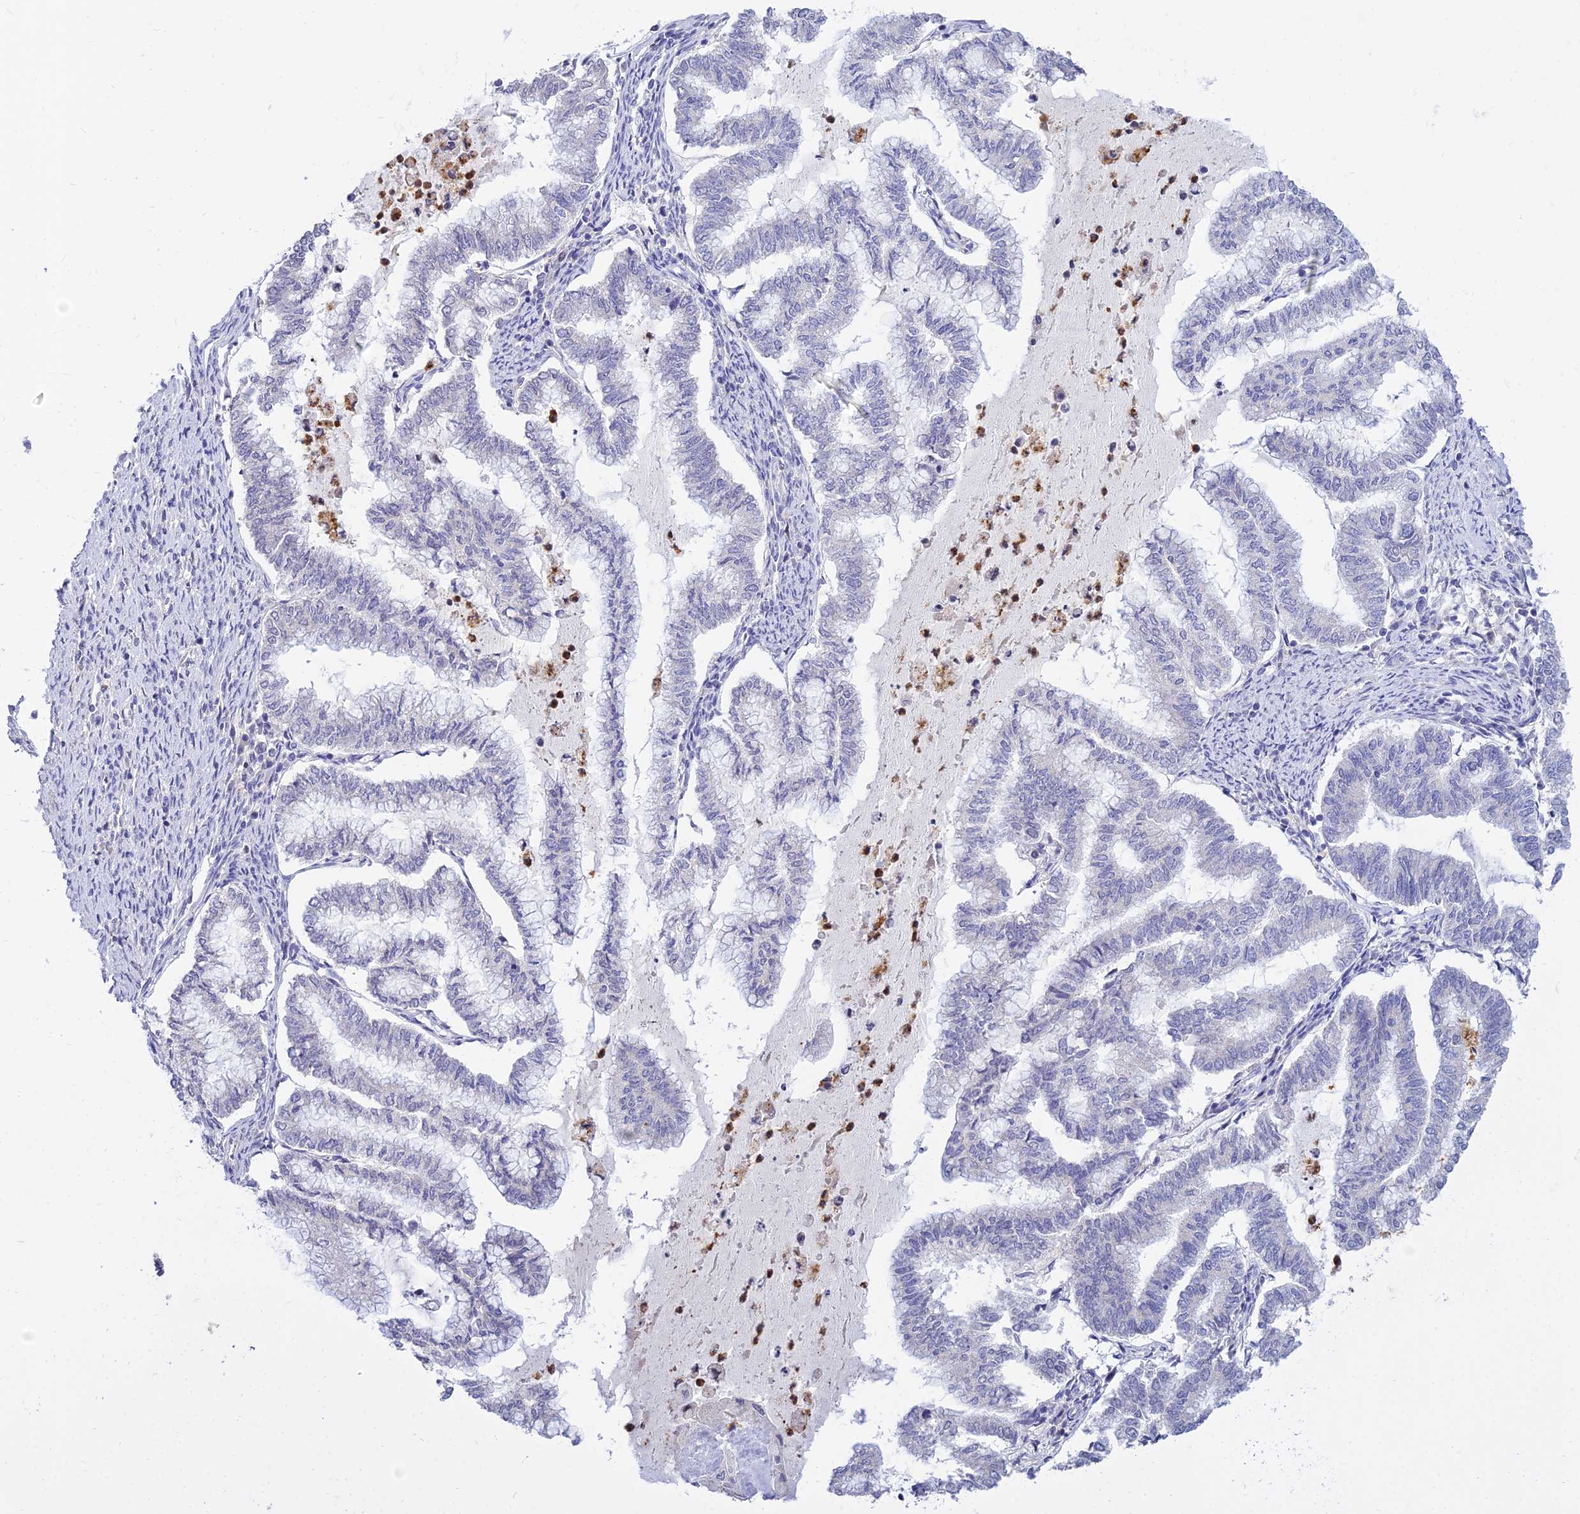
{"staining": {"intensity": "negative", "quantity": "none", "location": "none"}, "tissue": "endometrial cancer", "cell_type": "Tumor cells", "image_type": "cancer", "snomed": [{"axis": "morphology", "description": "Adenocarcinoma, NOS"}, {"axis": "topography", "description": "Endometrium"}], "caption": "The immunohistochemistry photomicrograph has no significant staining in tumor cells of adenocarcinoma (endometrial) tissue.", "gene": "VWC2L", "patient": {"sex": "female", "age": 79}}